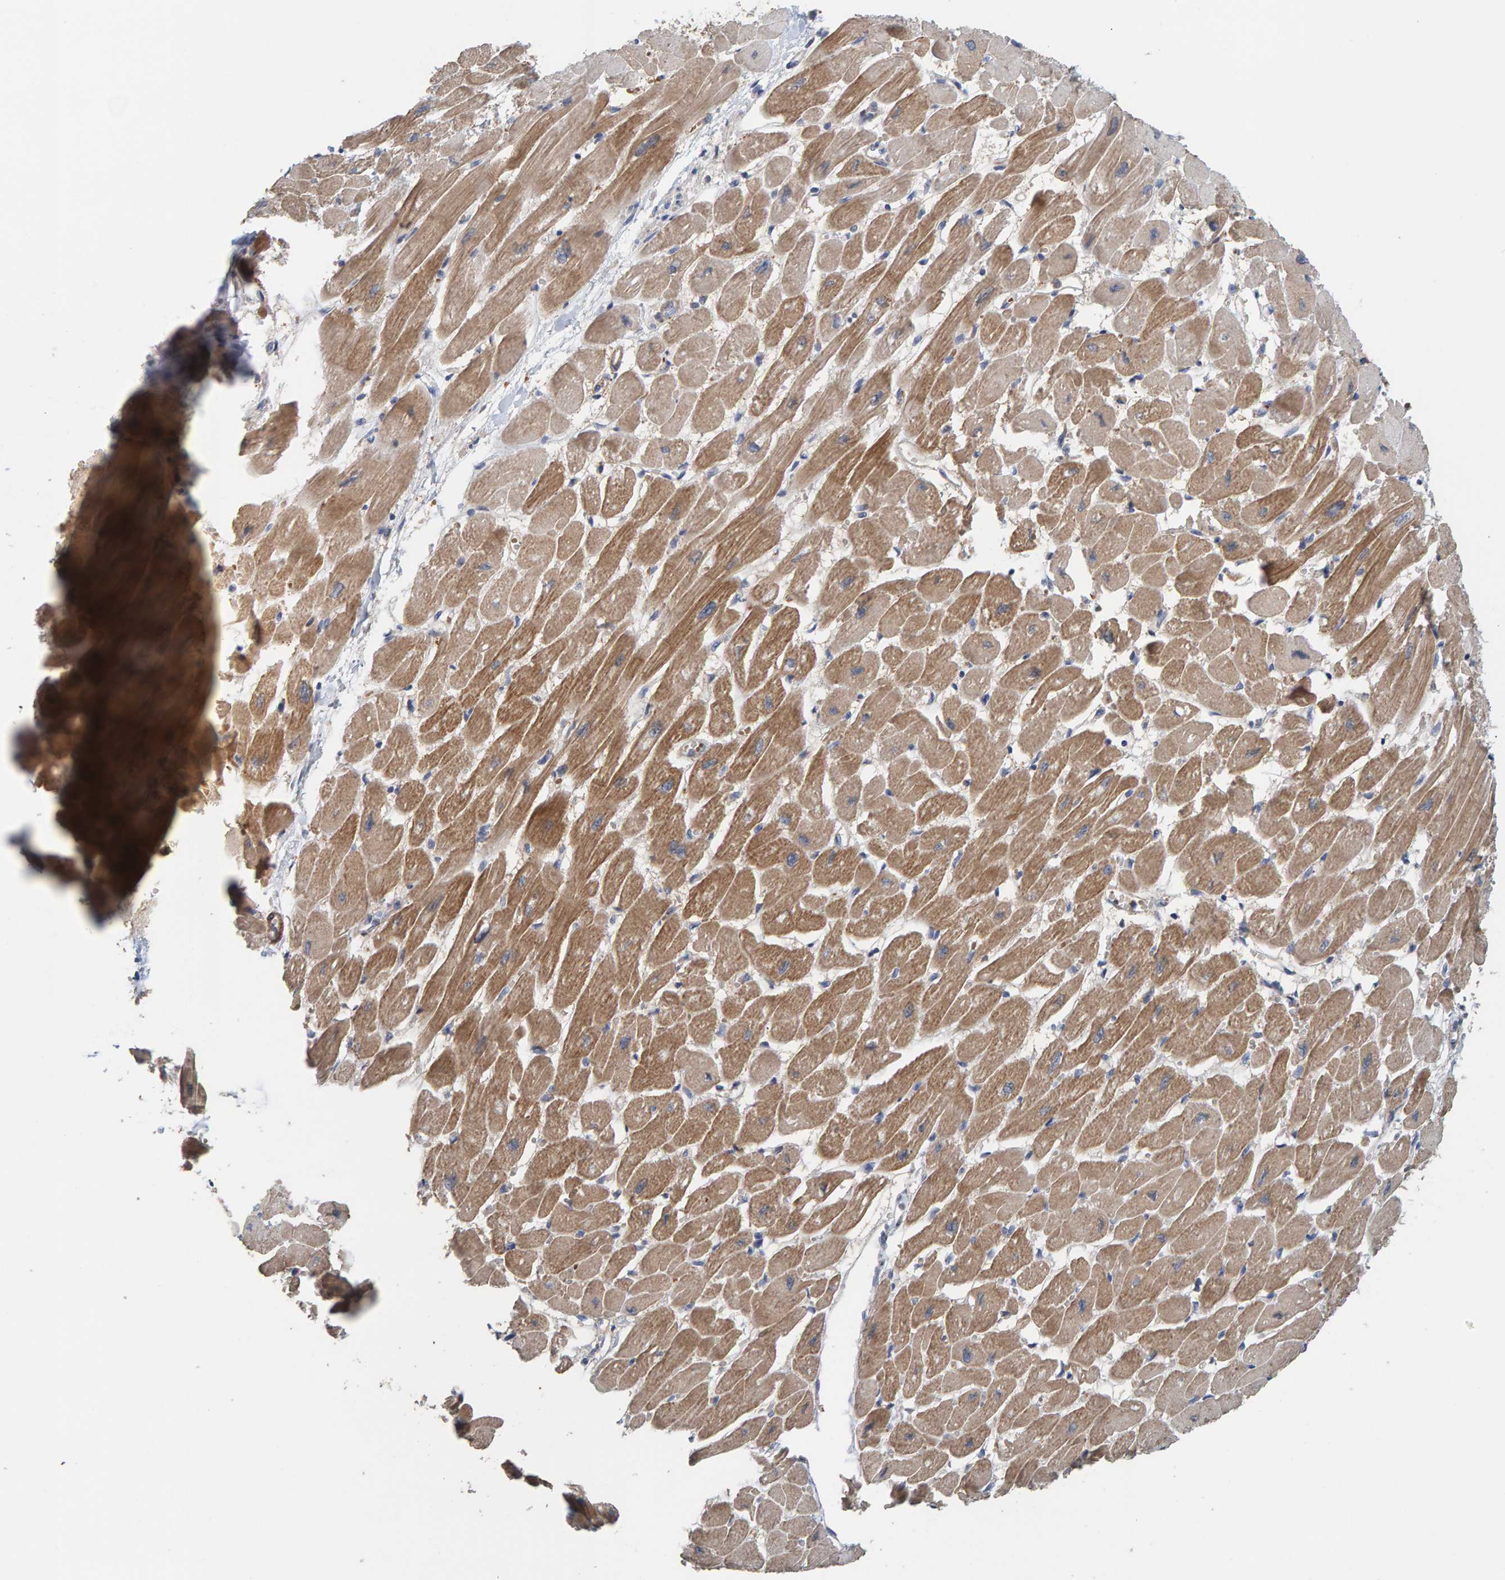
{"staining": {"intensity": "moderate", "quantity": ">75%", "location": "cytoplasmic/membranous"}, "tissue": "heart muscle", "cell_type": "Cardiomyocytes", "image_type": "normal", "snomed": [{"axis": "morphology", "description": "Normal tissue, NOS"}, {"axis": "topography", "description": "Heart"}], "caption": "IHC (DAB (3,3'-diaminobenzidine)) staining of unremarkable heart muscle reveals moderate cytoplasmic/membranous protein expression in approximately >75% of cardiomyocytes.", "gene": "UBAP1", "patient": {"sex": "female", "age": 54}}